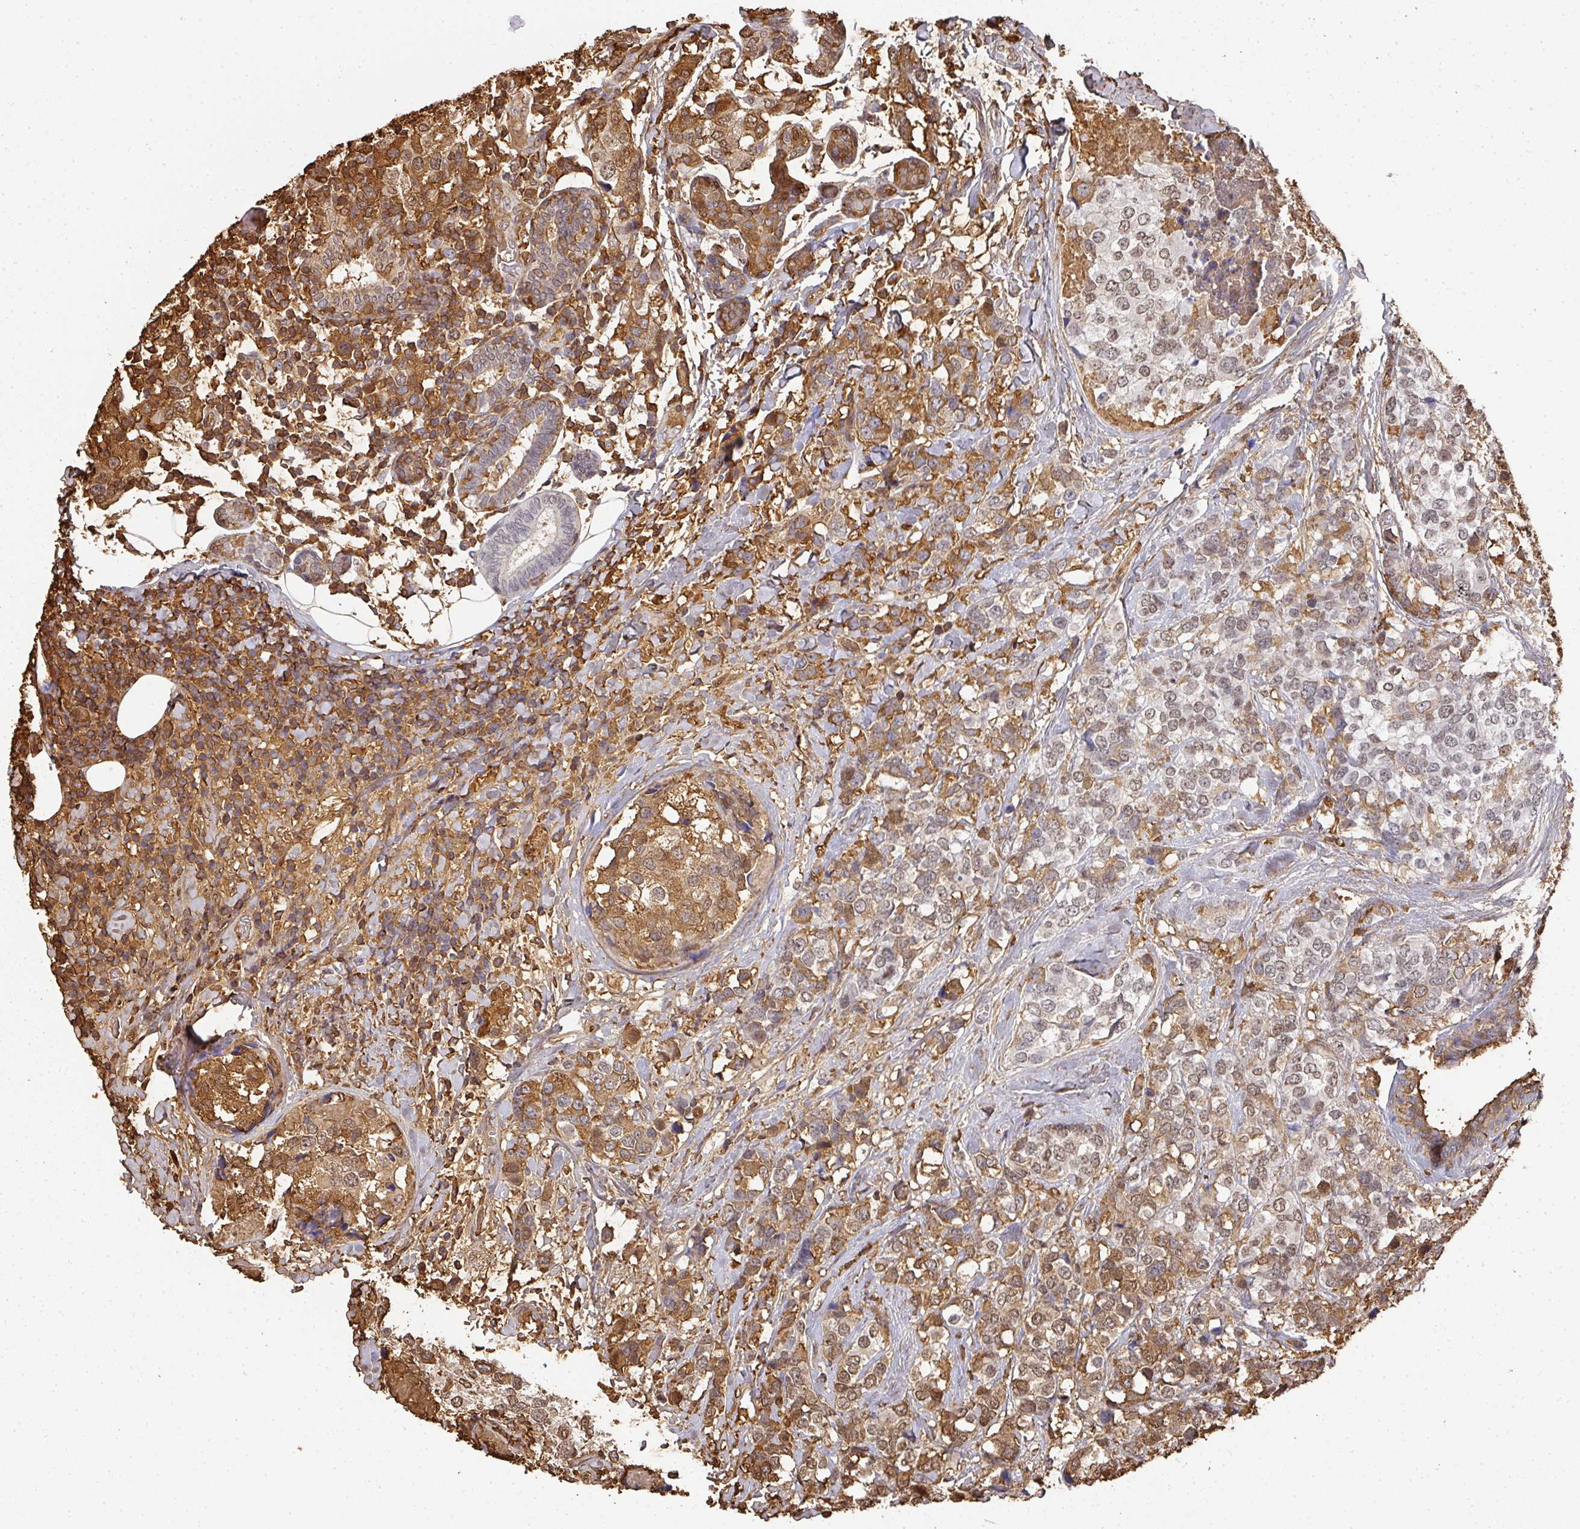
{"staining": {"intensity": "moderate", "quantity": "<25%", "location": "cytoplasmic/membranous,nuclear"}, "tissue": "breast cancer", "cell_type": "Tumor cells", "image_type": "cancer", "snomed": [{"axis": "morphology", "description": "Lobular carcinoma"}, {"axis": "topography", "description": "Breast"}], "caption": "Protein staining by immunohistochemistry exhibits moderate cytoplasmic/membranous and nuclear staining in approximately <25% of tumor cells in lobular carcinoma (breast).", "gene": "ALB", "patient": {"sex": "female", "age": 59}}